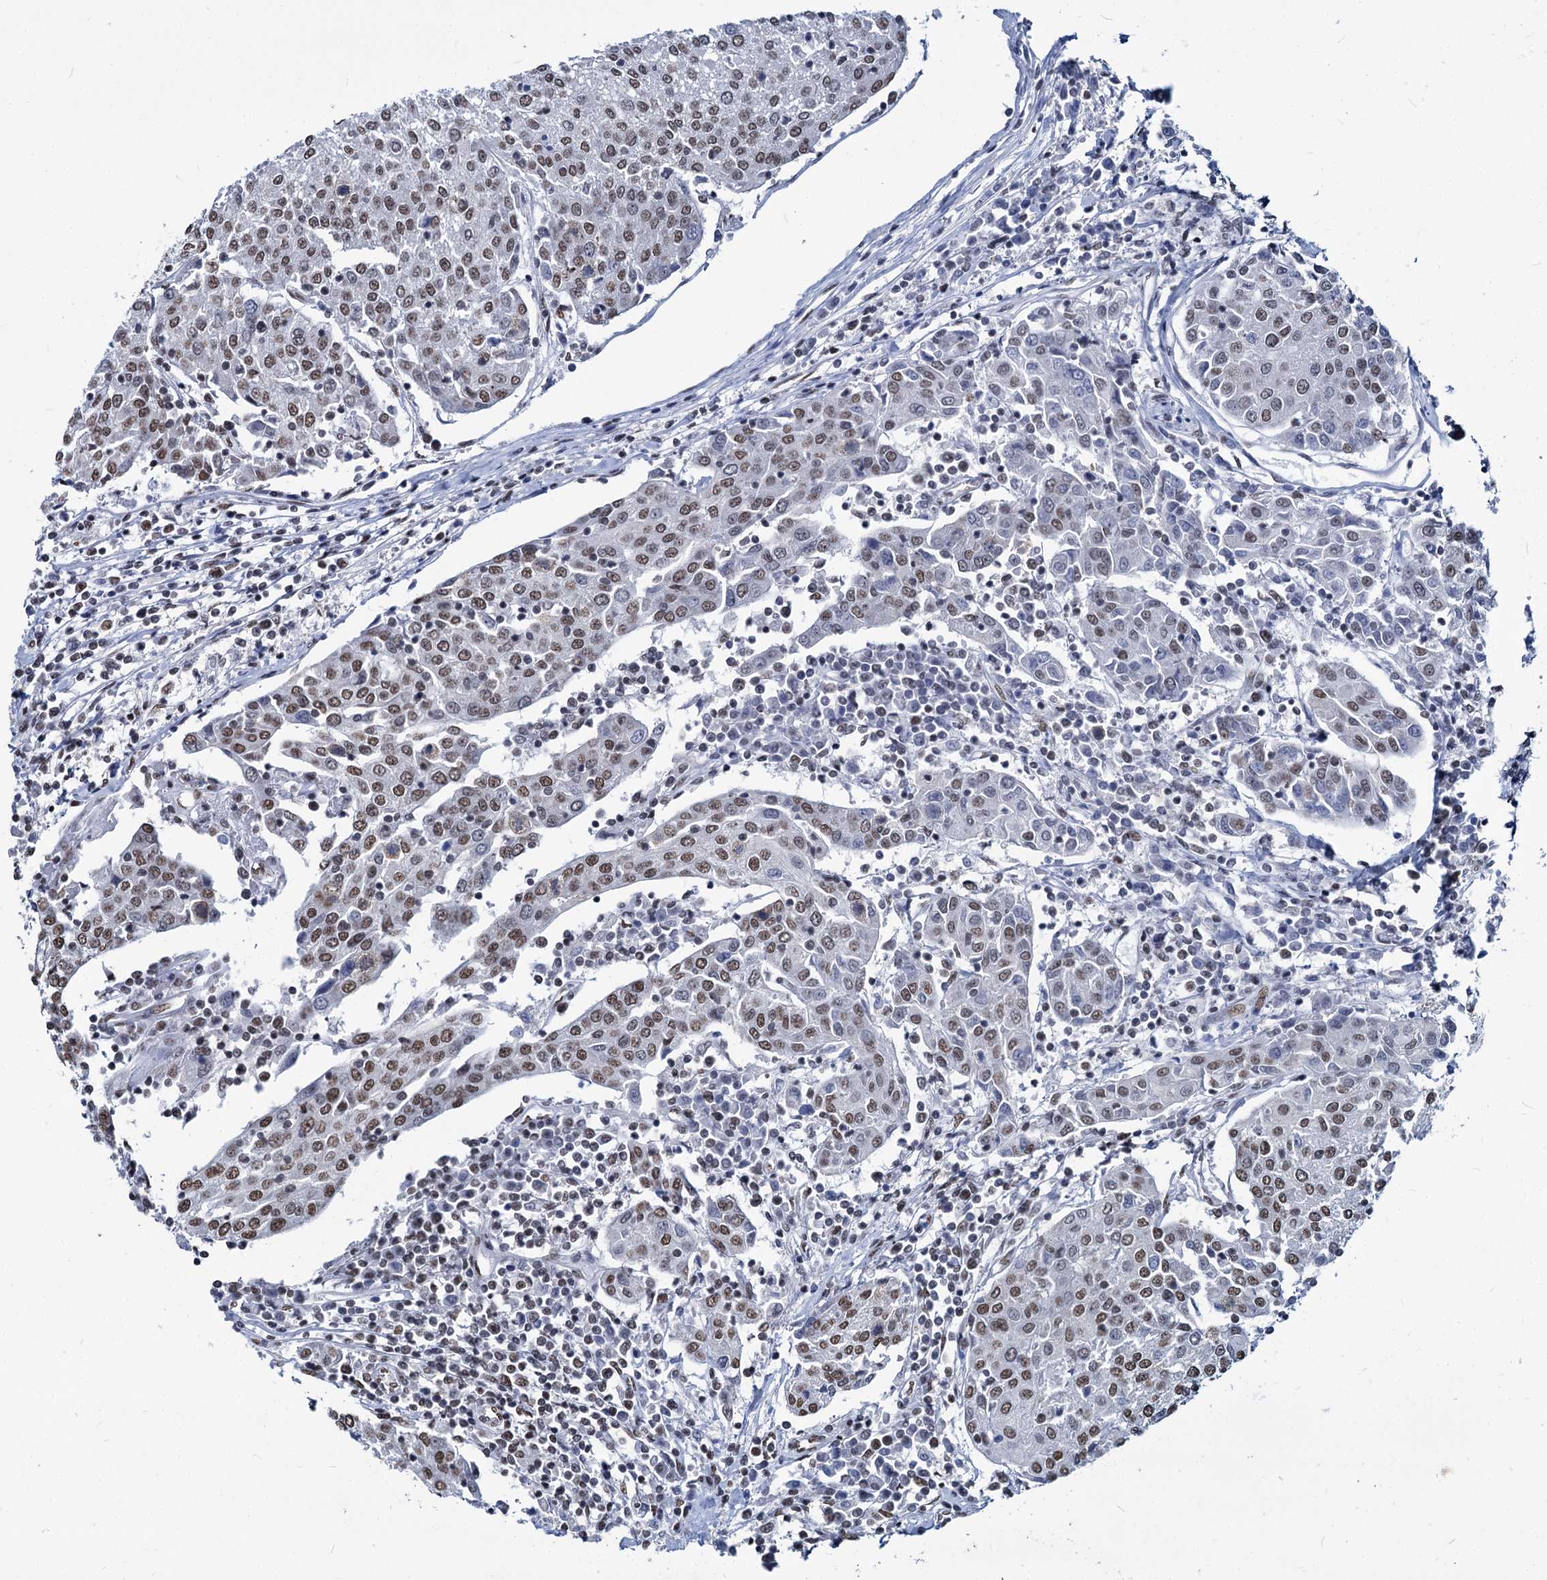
{"staining": {"intensity": "moderate", "quantity": ">75%", "location": "nuclear"}, "tissue": "urothelial cancer", "cell_type": "Tumor cells", "image_type": "cancer", "snomed": [{"axis": "morphology", "description": "Urothelial carcinoma, High grade"}, {"axis": "topography", "description": "Urinary bladder"}], "caption": "Brown immunohistochemical staining in human urothelial cancer exhibits moderate nuclear expression in approximately >75% of tumor cells. (DAB (3,3'-diaminobenzidine) IHC, brown staining for protein, blue staining for nuclei).", "gene": "PARPBP", "patient": {"sex": "female", "age": 85}}